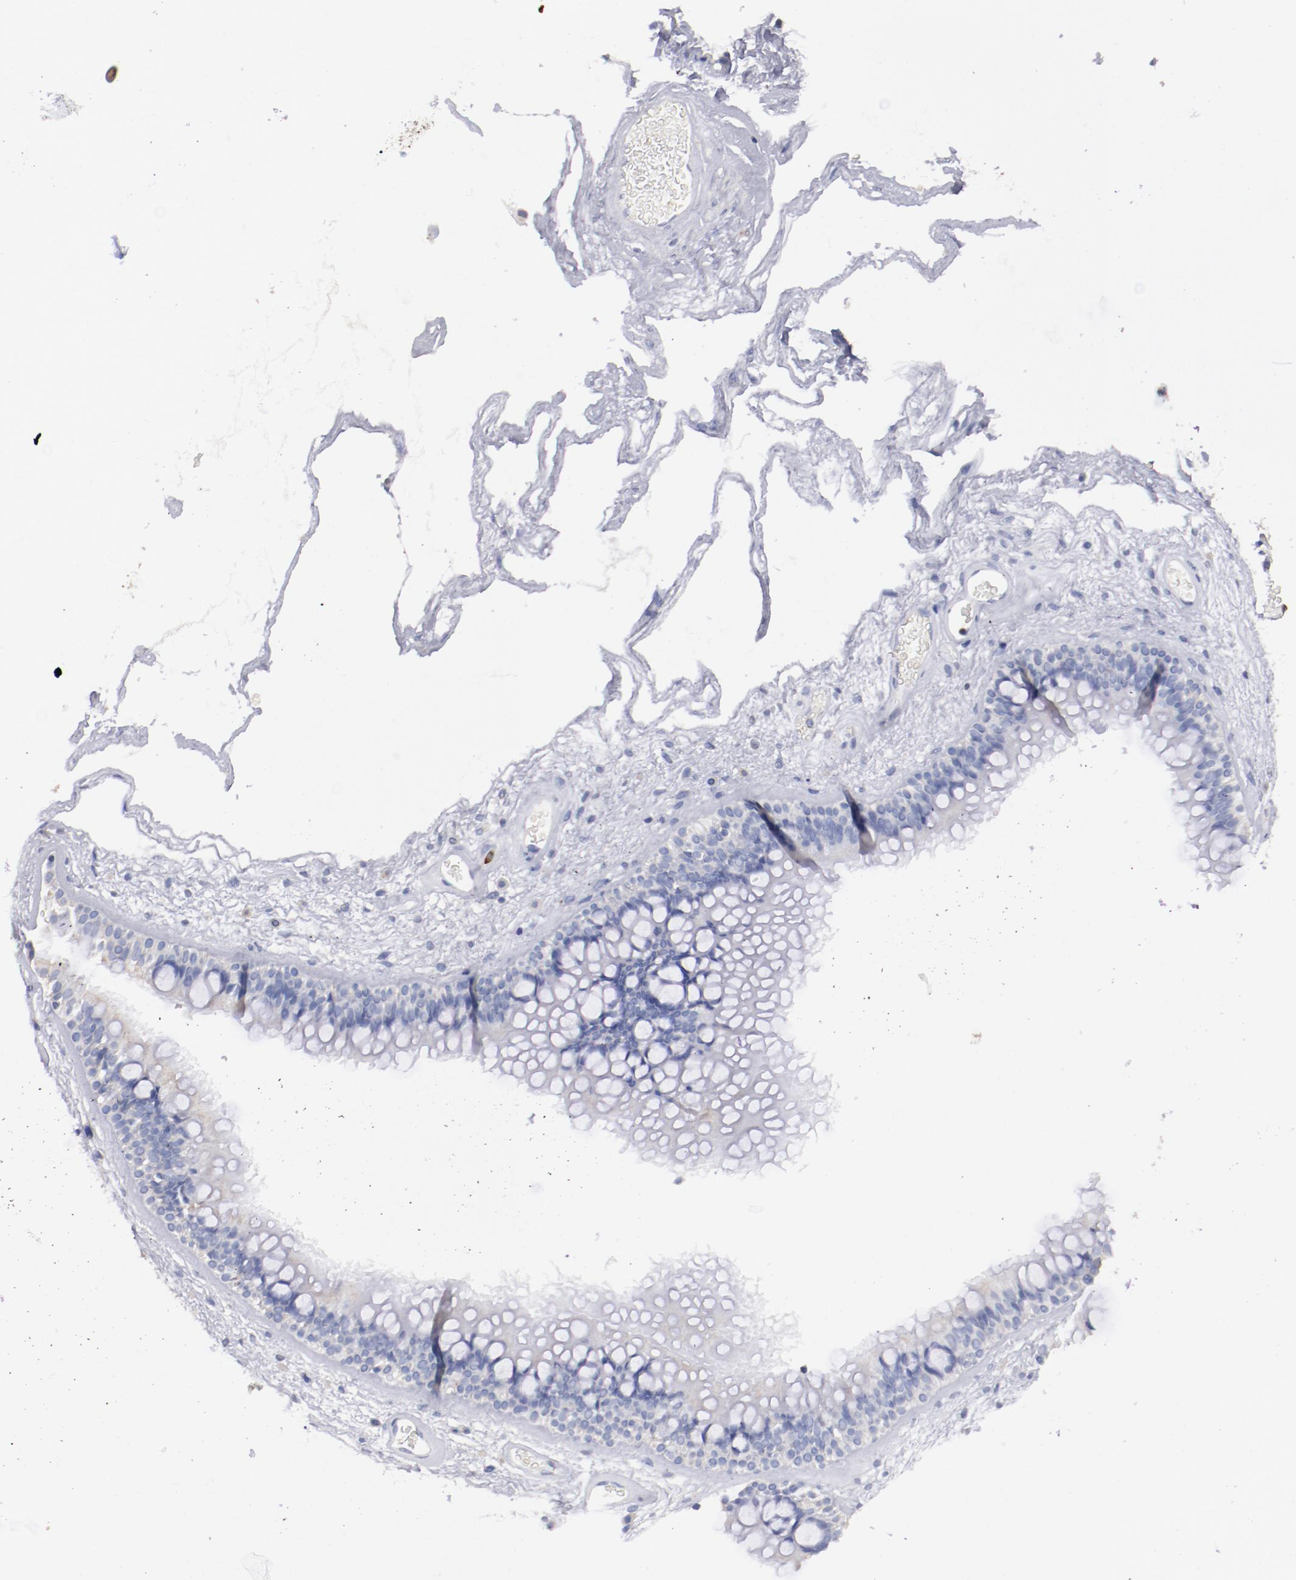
{"staining": {"intensity": "weak", "quantity": "25%-75%", "location": "cytoplasmic/membranous"}, "tissue": "nasopharynx", "cell_type": "Respiratory epithelial cells", "image_type": "normal", "snomed": [{"axis": "morphology", "description": "Normal tissue, NOS"}, {"axis": "morphology", "description": "Inflammation, NOS"}, {"axis": "topography", "description": "Nasopharynx"}], "caption": "High-power microscopy captured an IHC histopathology image of normal nasopharynx, revealing weak cytoplasmic/membranous staining in about 25%-75% of respiratory epithelial cells. Using DAB (3,3'-diaminobenzidine) (brown) and hematoxylin (blue) stains, captured at high magnification using brightfield microscopy.", "gene": "FGR", "patient": {"sex": "male", "age": 48}}